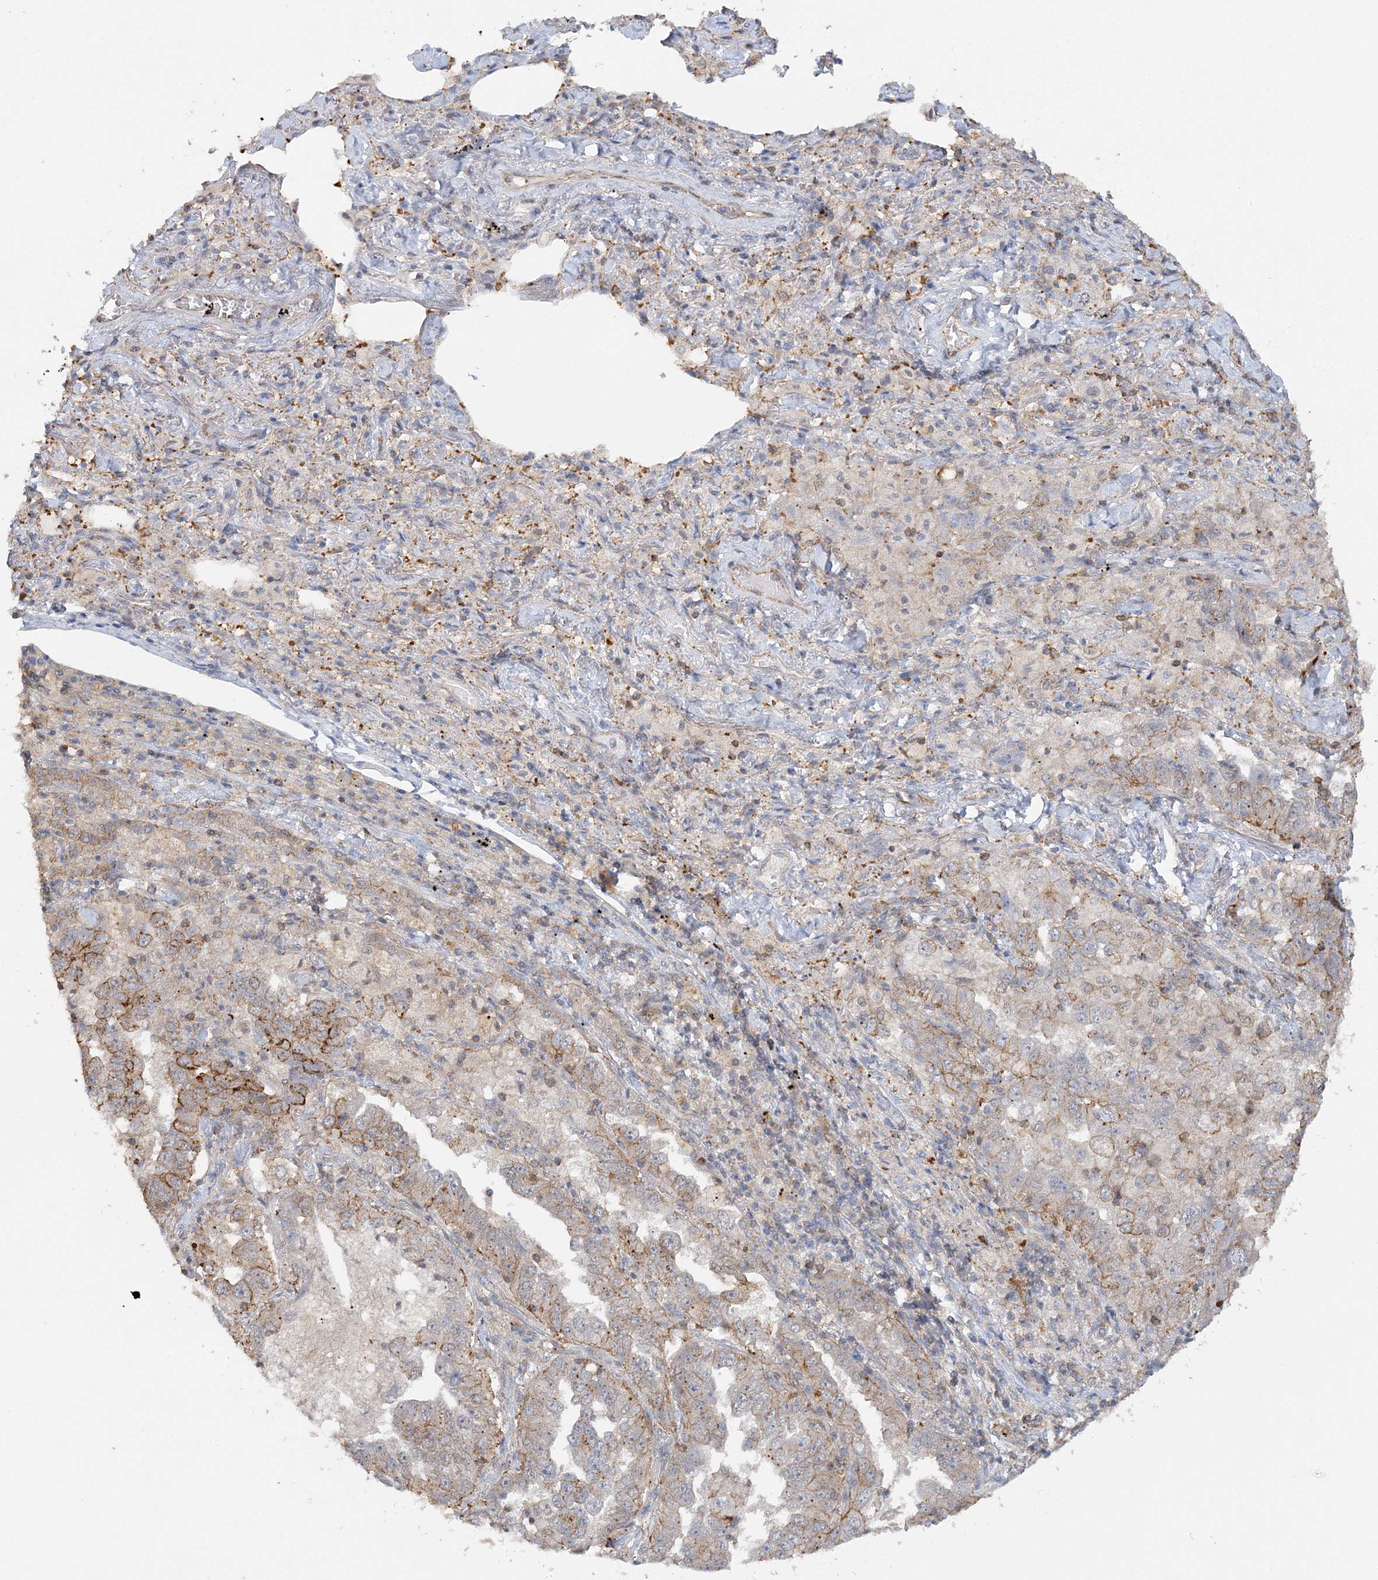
{"staining": {"intensity": "weak", "quantity": "<25%", "location": "cytoplasmic/membranous"}, "tissue": "lung cancer", "cell_type": "Tumor cells", "image_type": "cancer", "snomed": [{"axis": "morphology", "description": "Adenocarcinoma, NOS"}, {"axis": "topography", "description": "Lung"}], "caption": "Tumor cells are negative for protein expression in human adenocarcinoma (lung). (Immunohistochemistry (ihc), brightfield microscopy, high magnification).", "gene": "MAT2B", "patient": {"sex": "female", "age": 51}}